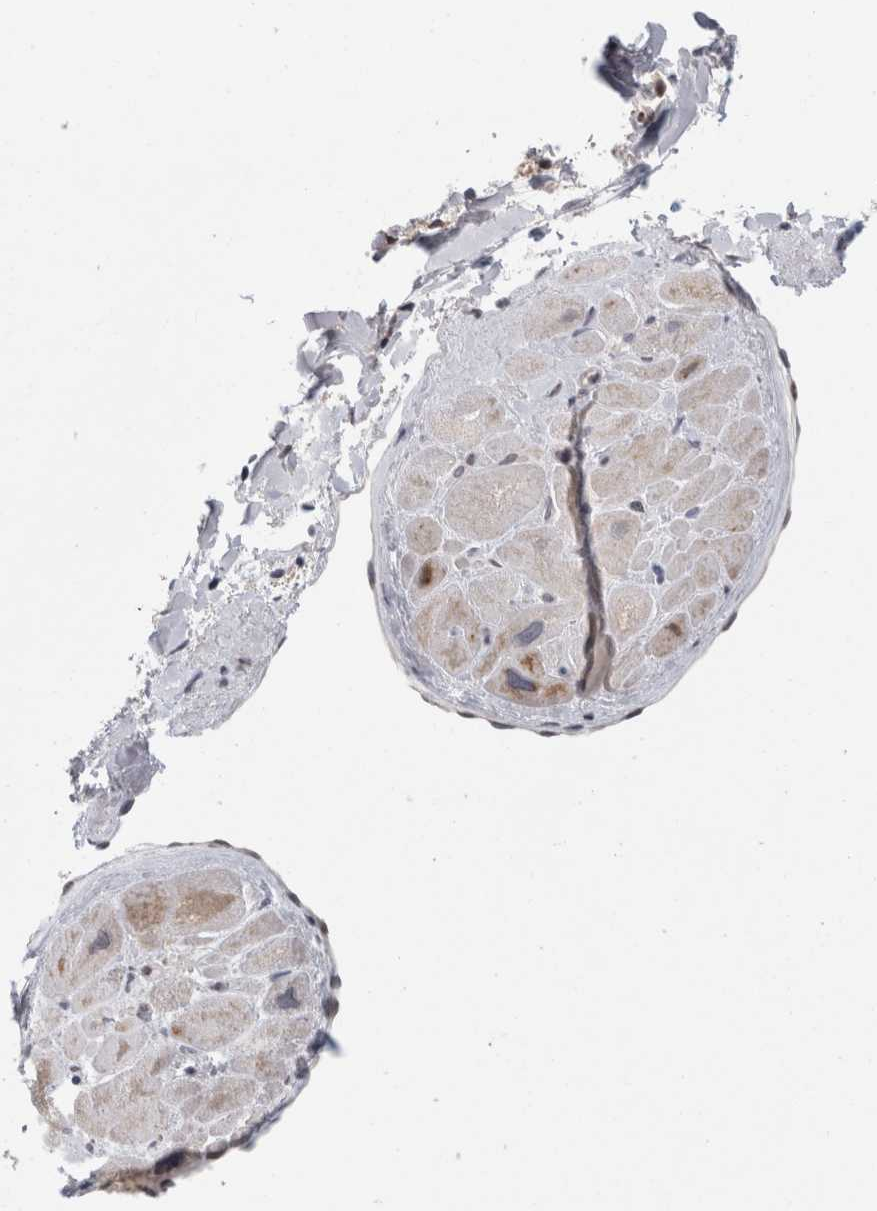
{"staining": {"intensity": "moderate", "quantity": "<25%", "location": "cytoplasmic/membranous"}, "tissue": "heart muscle", "cell_type": "Cardiomyocytes", "image_type": "normal", "snomed": [{"axis": "morphology", "description": "Normal tissue, NOS"}, {"axis": "topography", "description": "Heart"}], "caption": "A low amount of moderate cytoplasmic/membranous staining is seen in about <25% of cardiomyocytes in benign heart muscle. The staining was performed using DAB (3,3'-diaminobenzidine), with brown indicating positive protein expression. Nuclei are stained blue with hematoxylin.", "gene": "SRARP", "patient": {"sex": "male", "age": 49}}